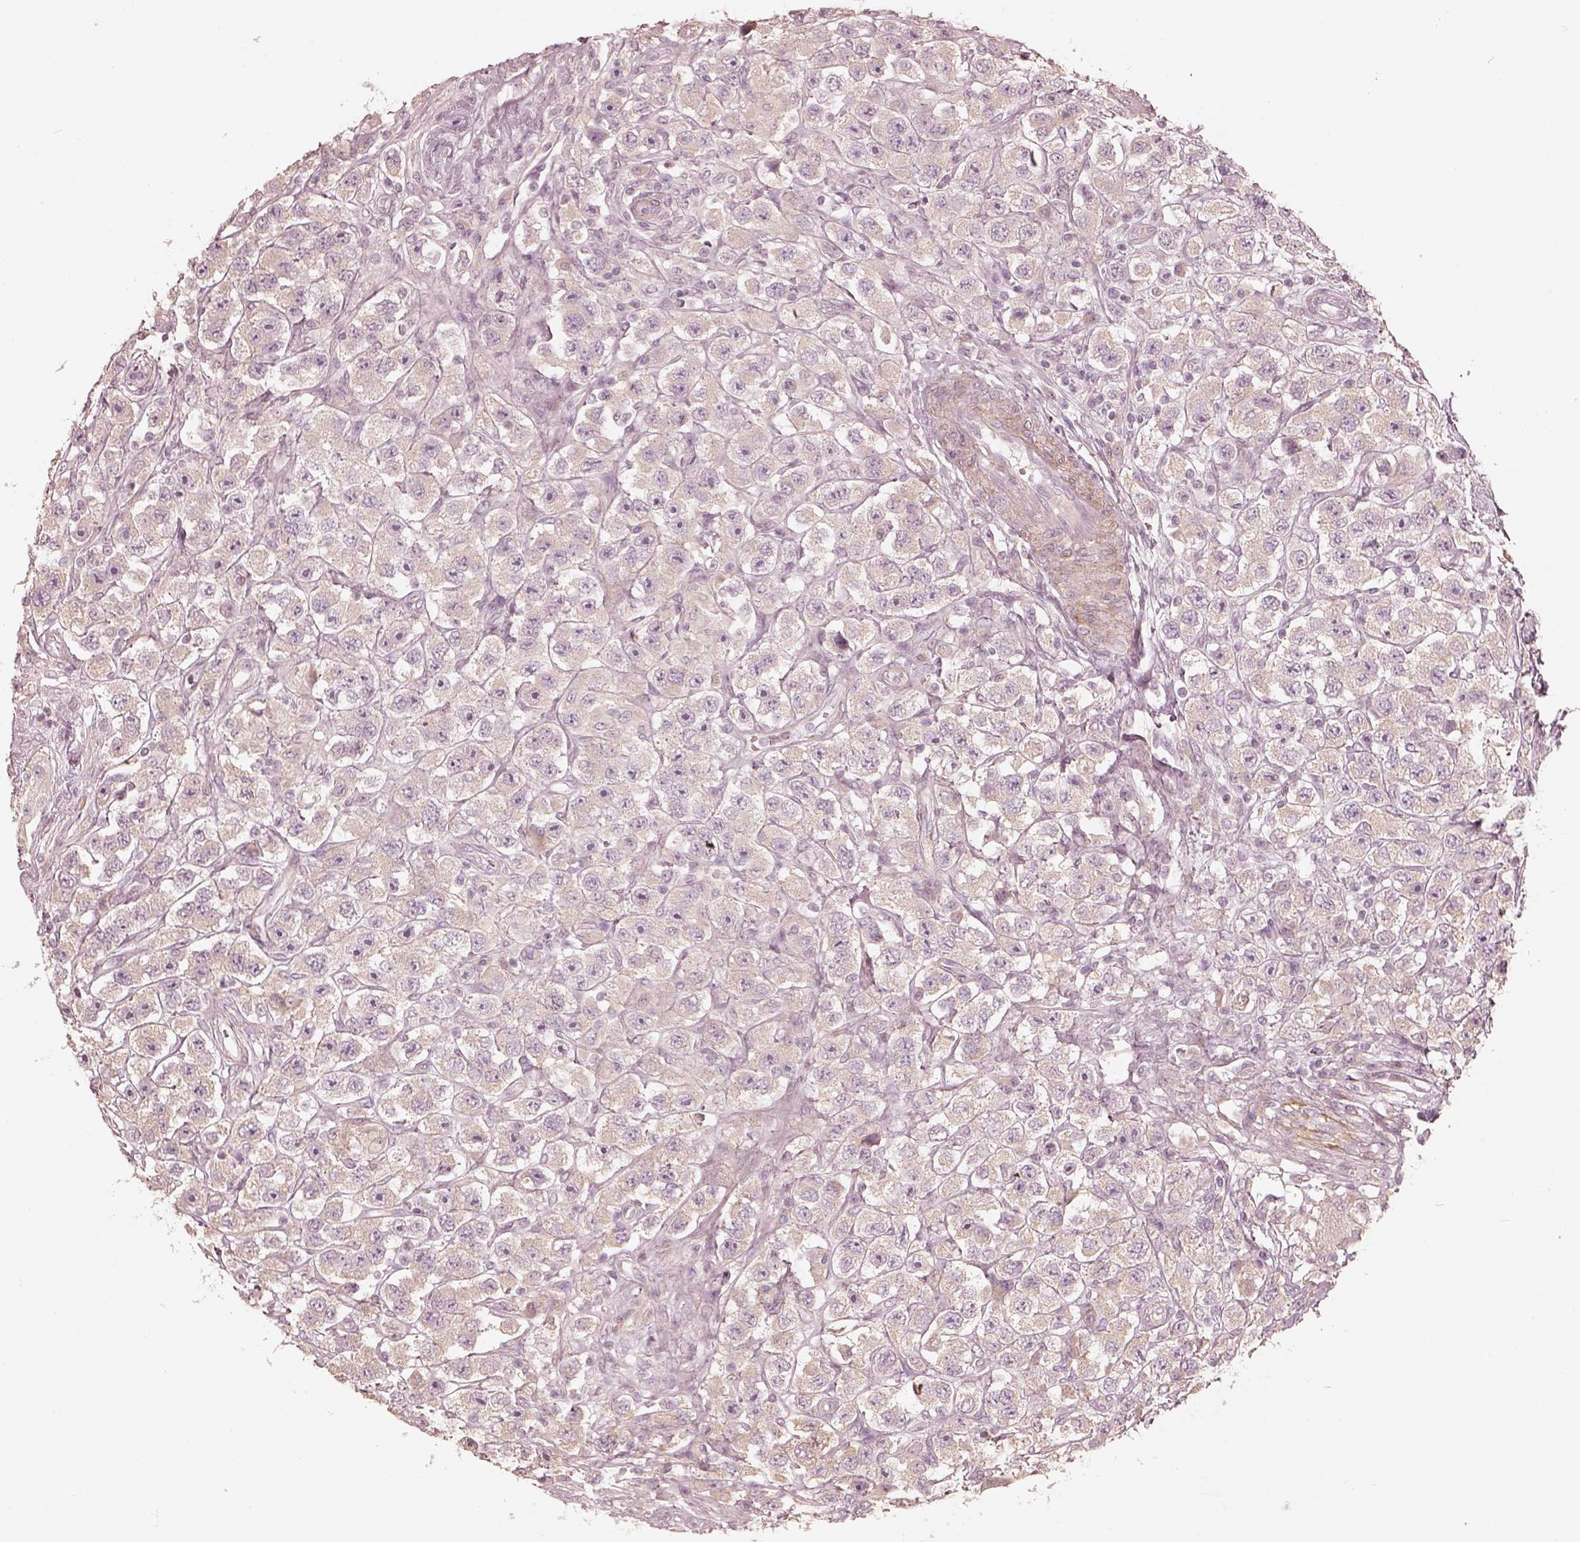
{"staining": {"intensity": "negative", "quantity": "none", "location": "none"}, "tissue": "testis cancer", "cell_type": "Tumor cells", "image_type": "cancer", "snomed": [{"axis": "morphology", "description": "Seminoma, NOS"}, {"axis": "topography", "description": "Testis"}], "caption": "Immunohistochemistry (IHC) of human testis cancer (seminoma) displays no positivity in tumor cells.", "gene": "KCNJ9", "patient": {"sex": "male", "age": 45}}